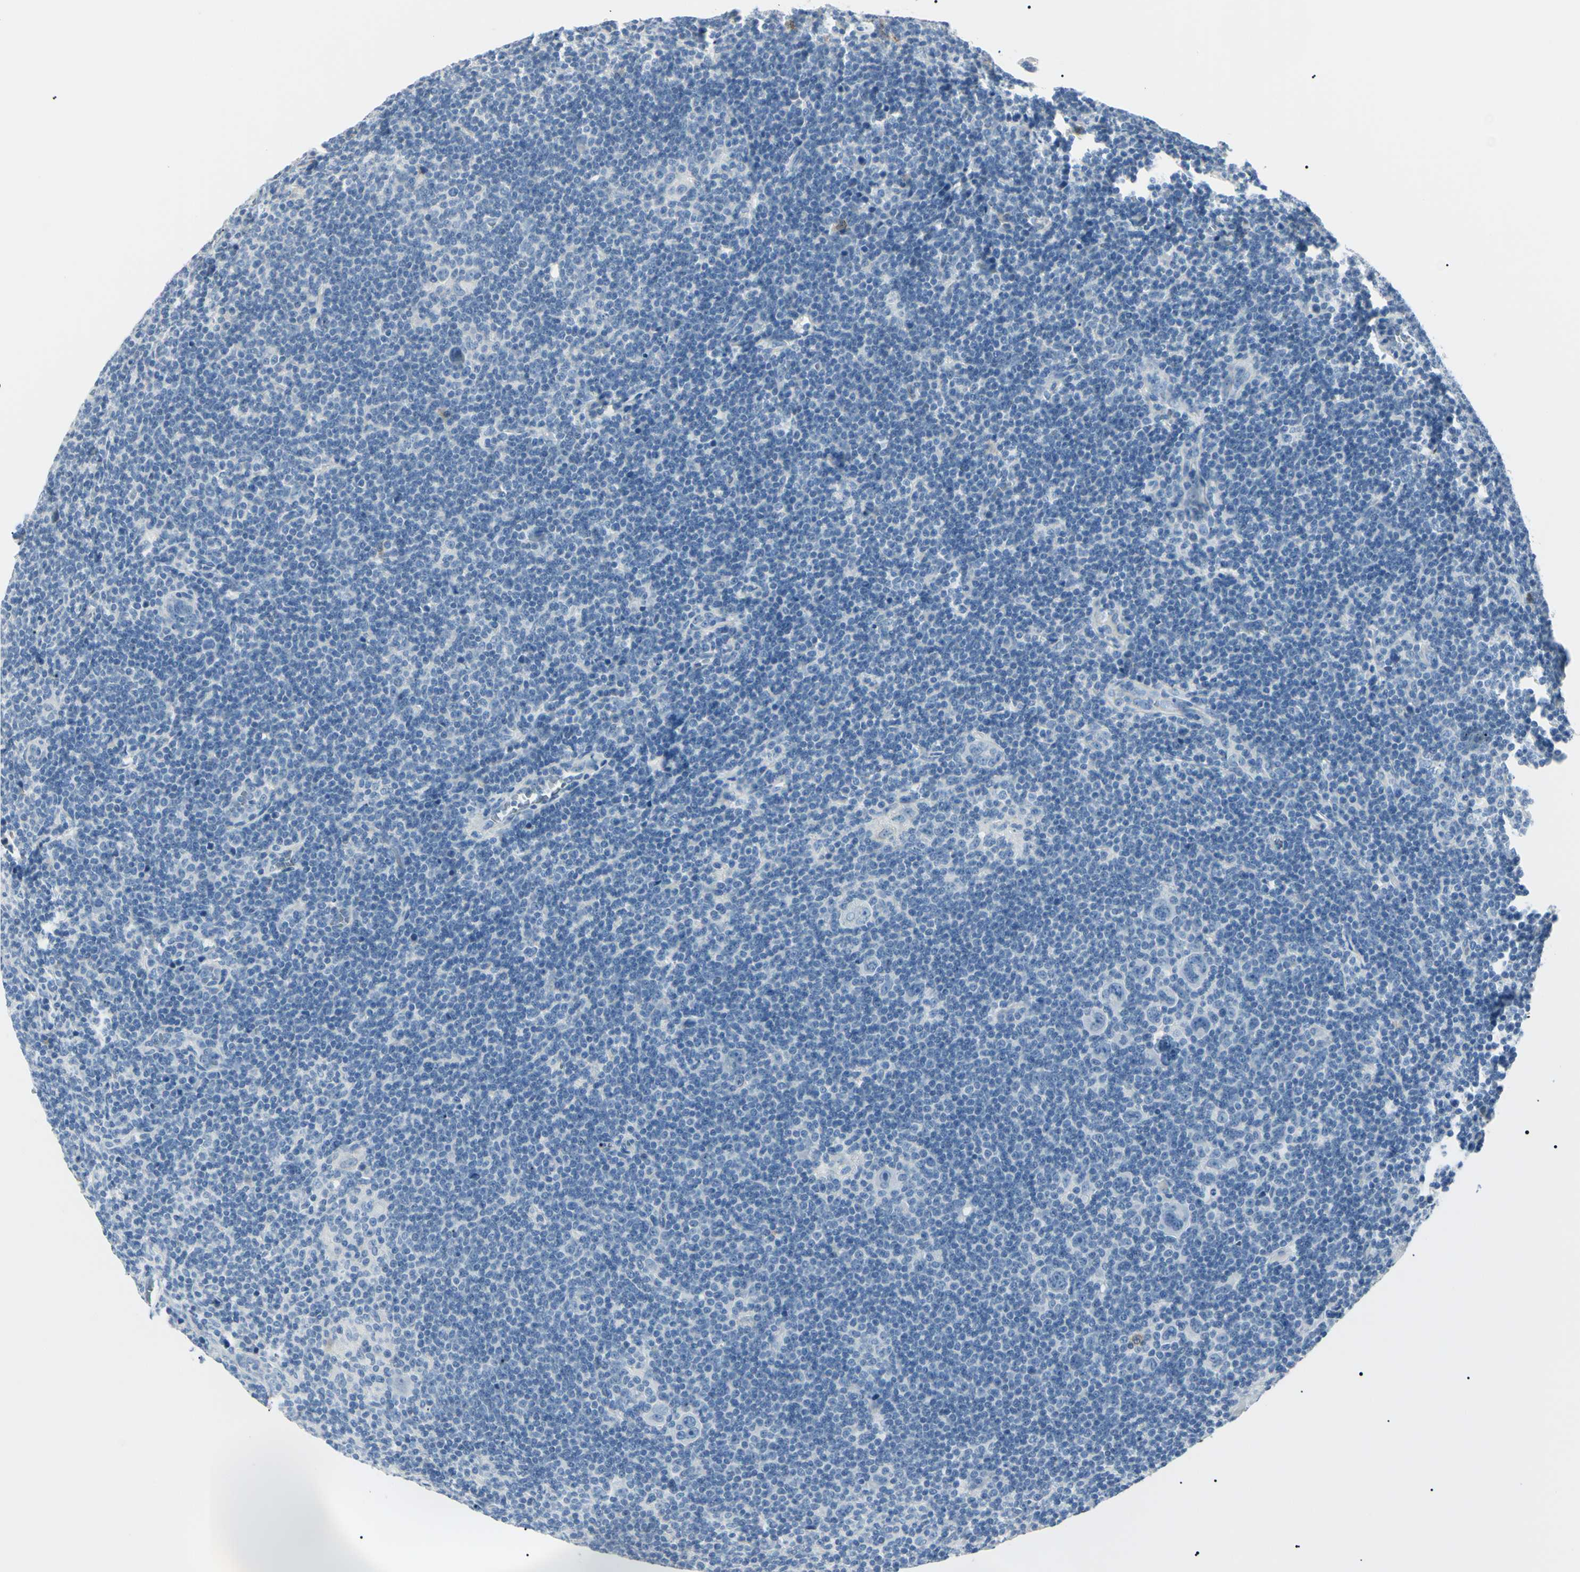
{"staining": {"intensity": "negative", "quantity": "none", "location": "none"}, "tissue": "lymphoma", "cell_type": "Tumor cells", "image_type": "cancer", "snomed": [{"axis": "morphology", "description": "Hodgkin's disease, NOS"}, {"axis": "topography", "description": "Lymph node"}], "caption": "Tumor cells are negative for brown protein staining in Hodgkin's disease.", "gene": "CA2", "patient": {"sex": "female", "age": 57}}